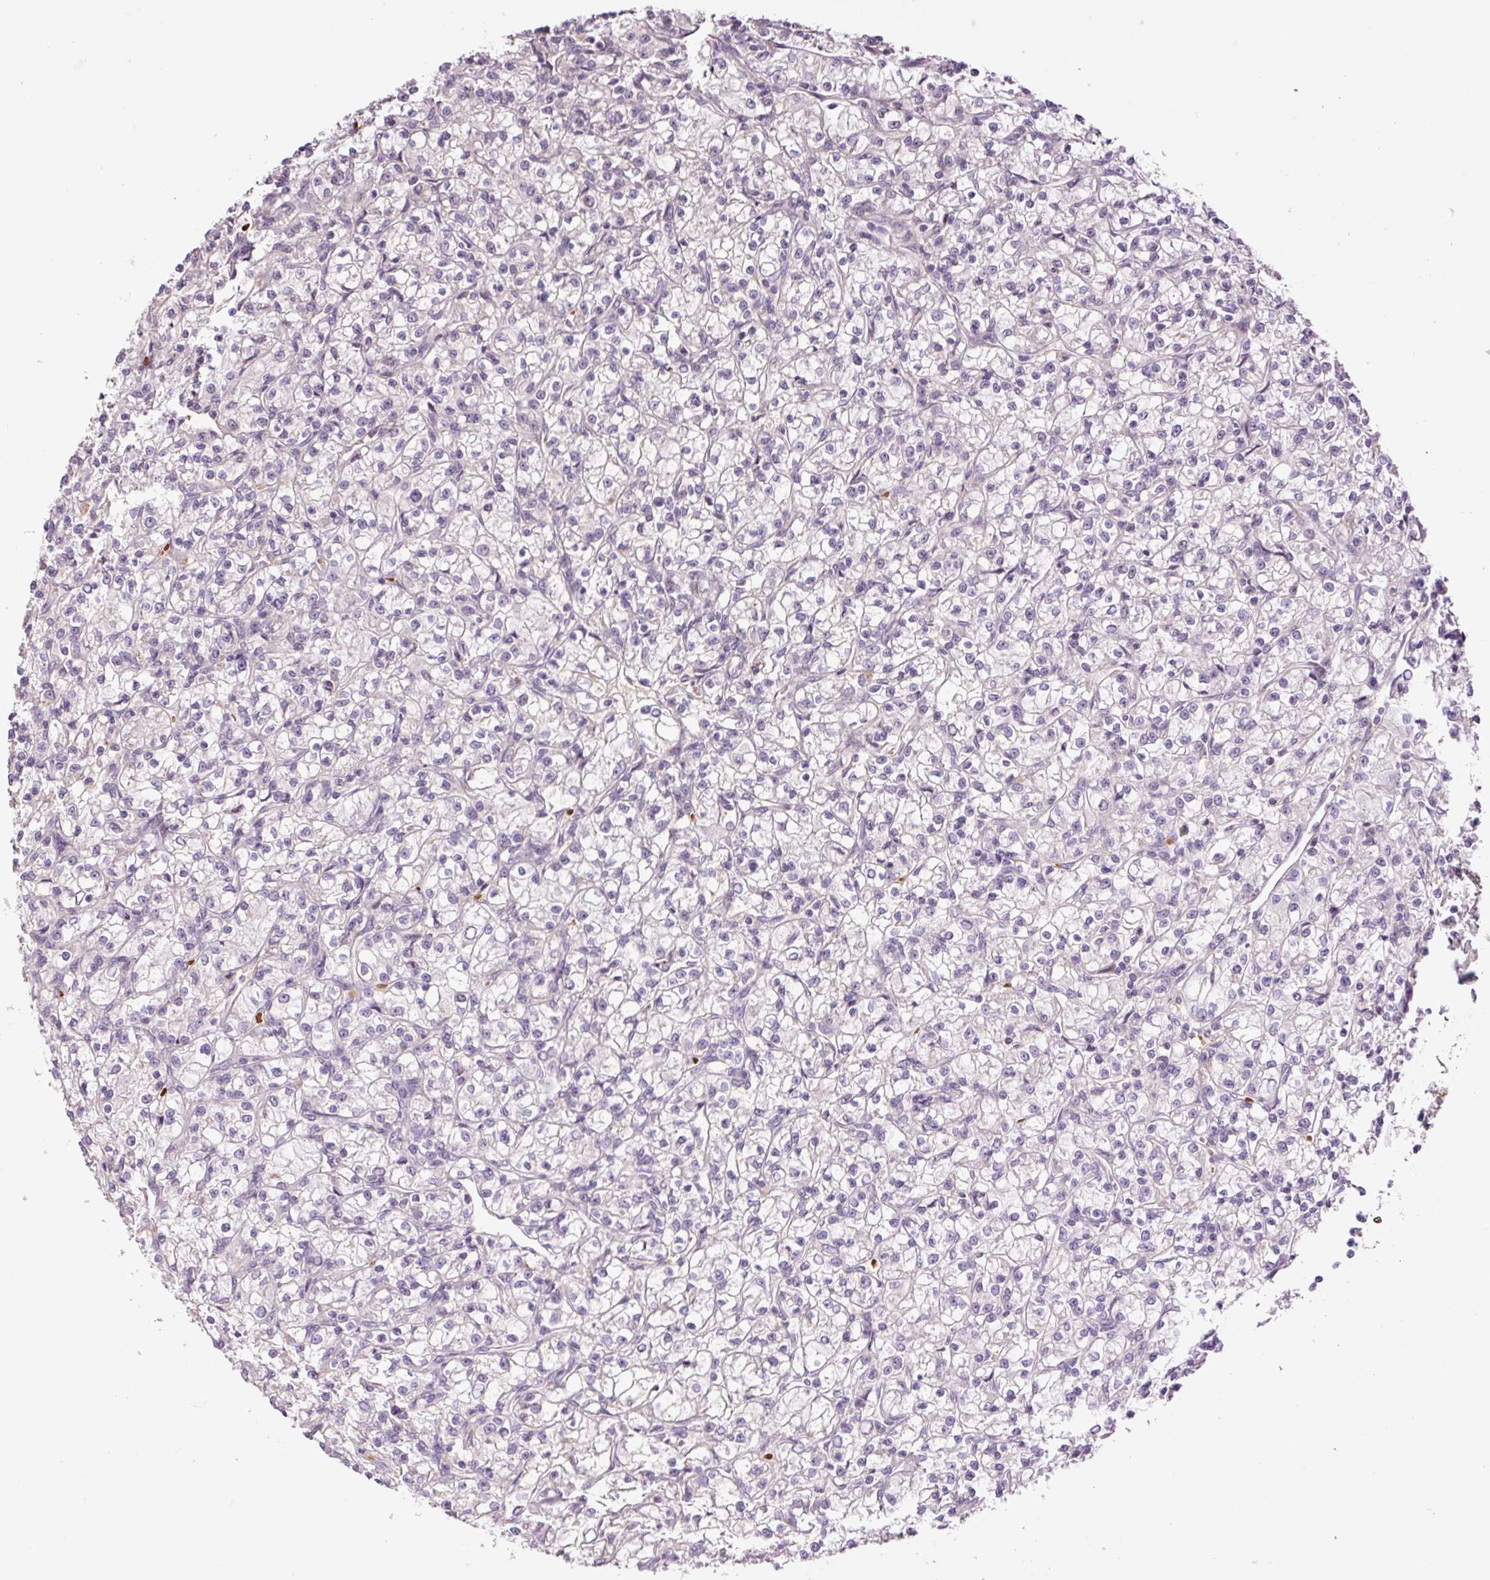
{"staining": {"intensity": "negative", "quantity": "none", "location": "none"}, "tissue": "renal cancer", "cell_type": "Tumor cells", "image_type": "cancer", "snomed": [{"axis": "morphology", "description": "Adenocarcinoma, NOS"}, {"axis": "topography", "description": "Kidney"}], "caption": "An immunohistochemistry (IHC) image of adenocarcinoma (renal) is shown. There is no staining in tumor cells of adenocarcinoma (renal).", "gene": "TMEM235", "patient": {"sex": "female", "age": 59}}